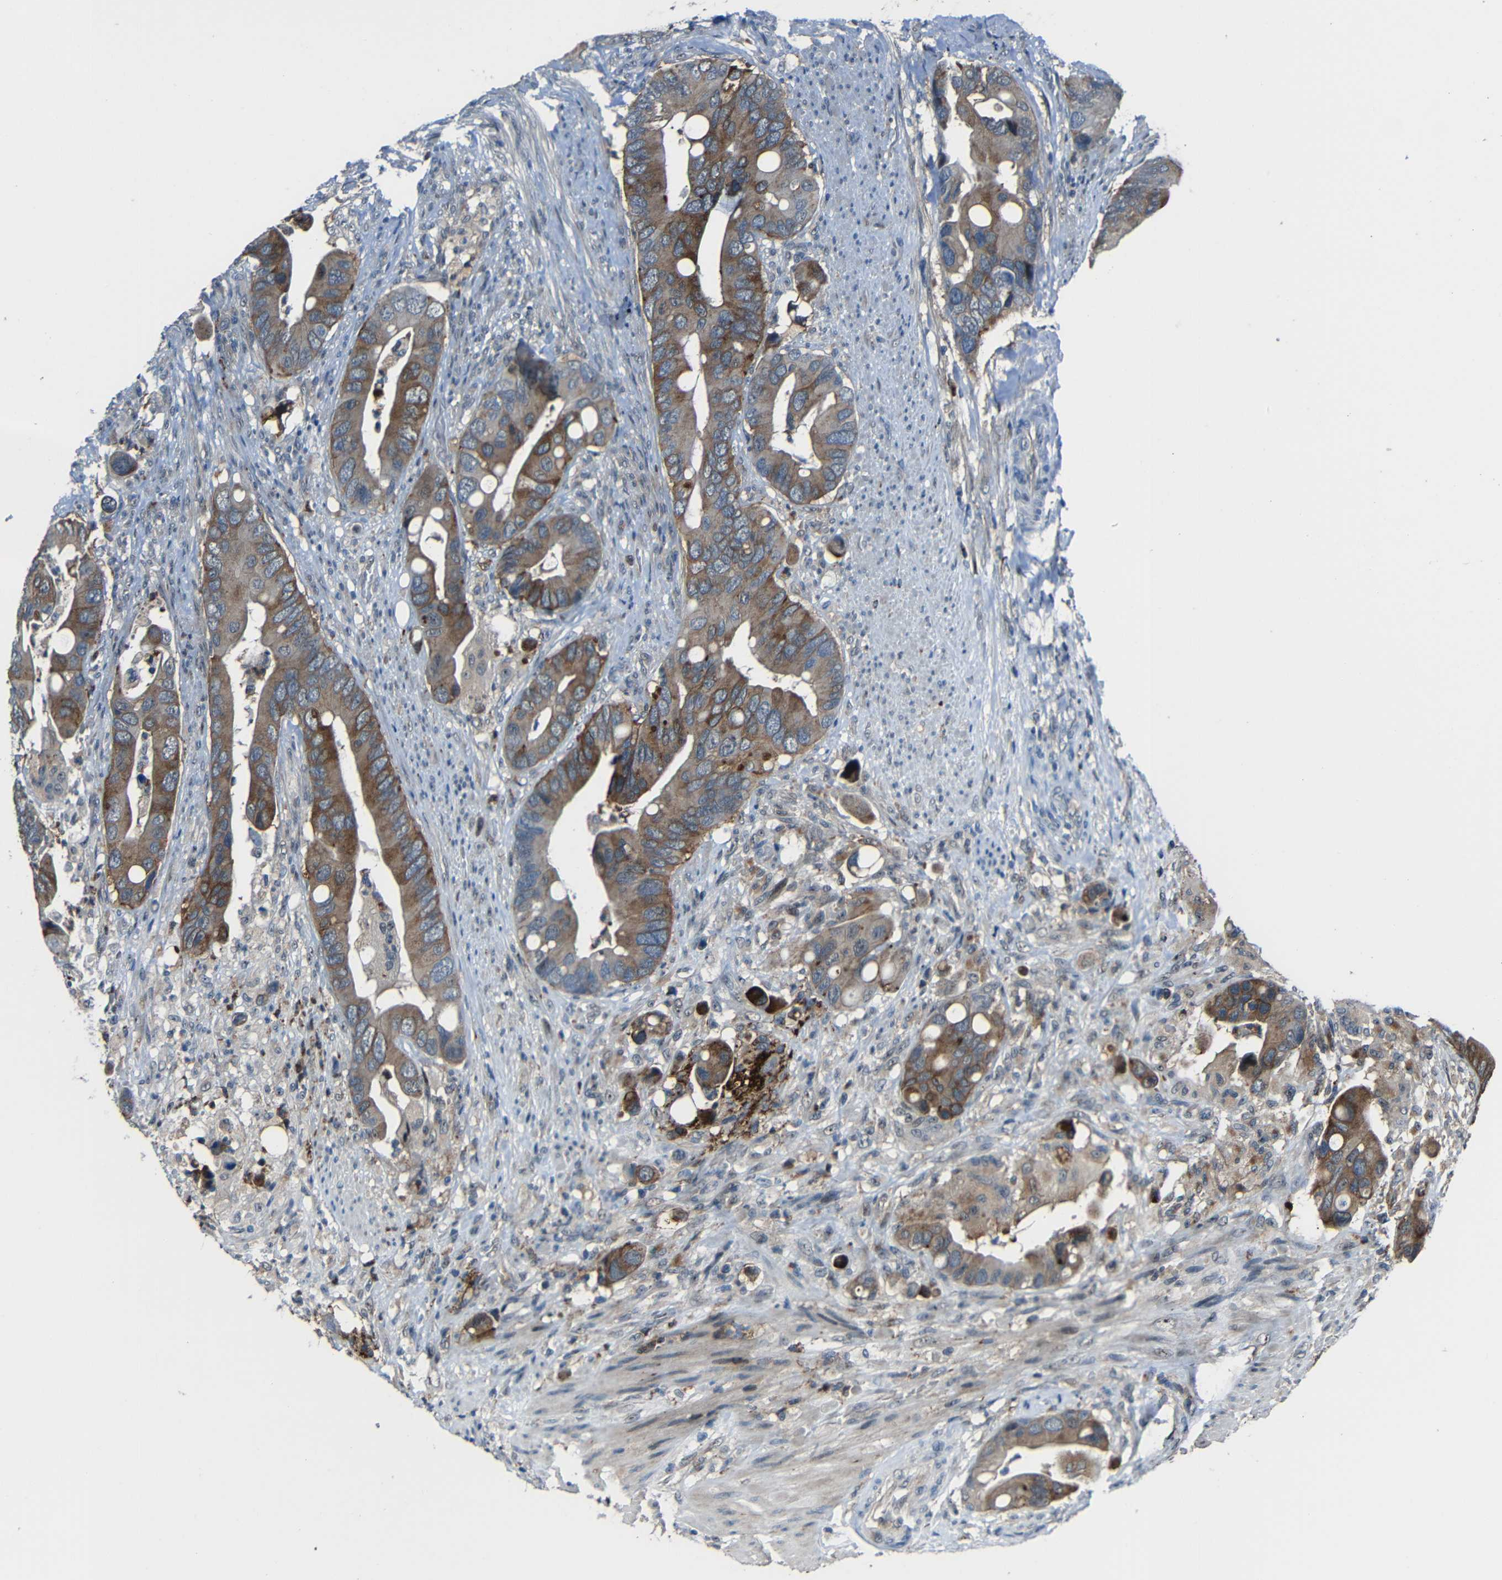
{"staining": {"intensity": "moderate", "quantity": ">75%", "location": "cytoplasmic/membranous"}, "tissue": "colorectal cancer", "cell_type": "Tumor cells", "image_type": "cancer", "snomed": [{"axis": "morphology", "description": "Adenocarcinoma, NOS"}, {"axis": "topography", "description": "Rectum"}], "caption": "A photomicrograph of human adenocarcinoma (colorectal) stained for a protein displays moderate cytoplasmic/membranous brown staining in tumor cells.", "gene": "DNAJC5", "patient": {"sex": "female", "age": 57}}